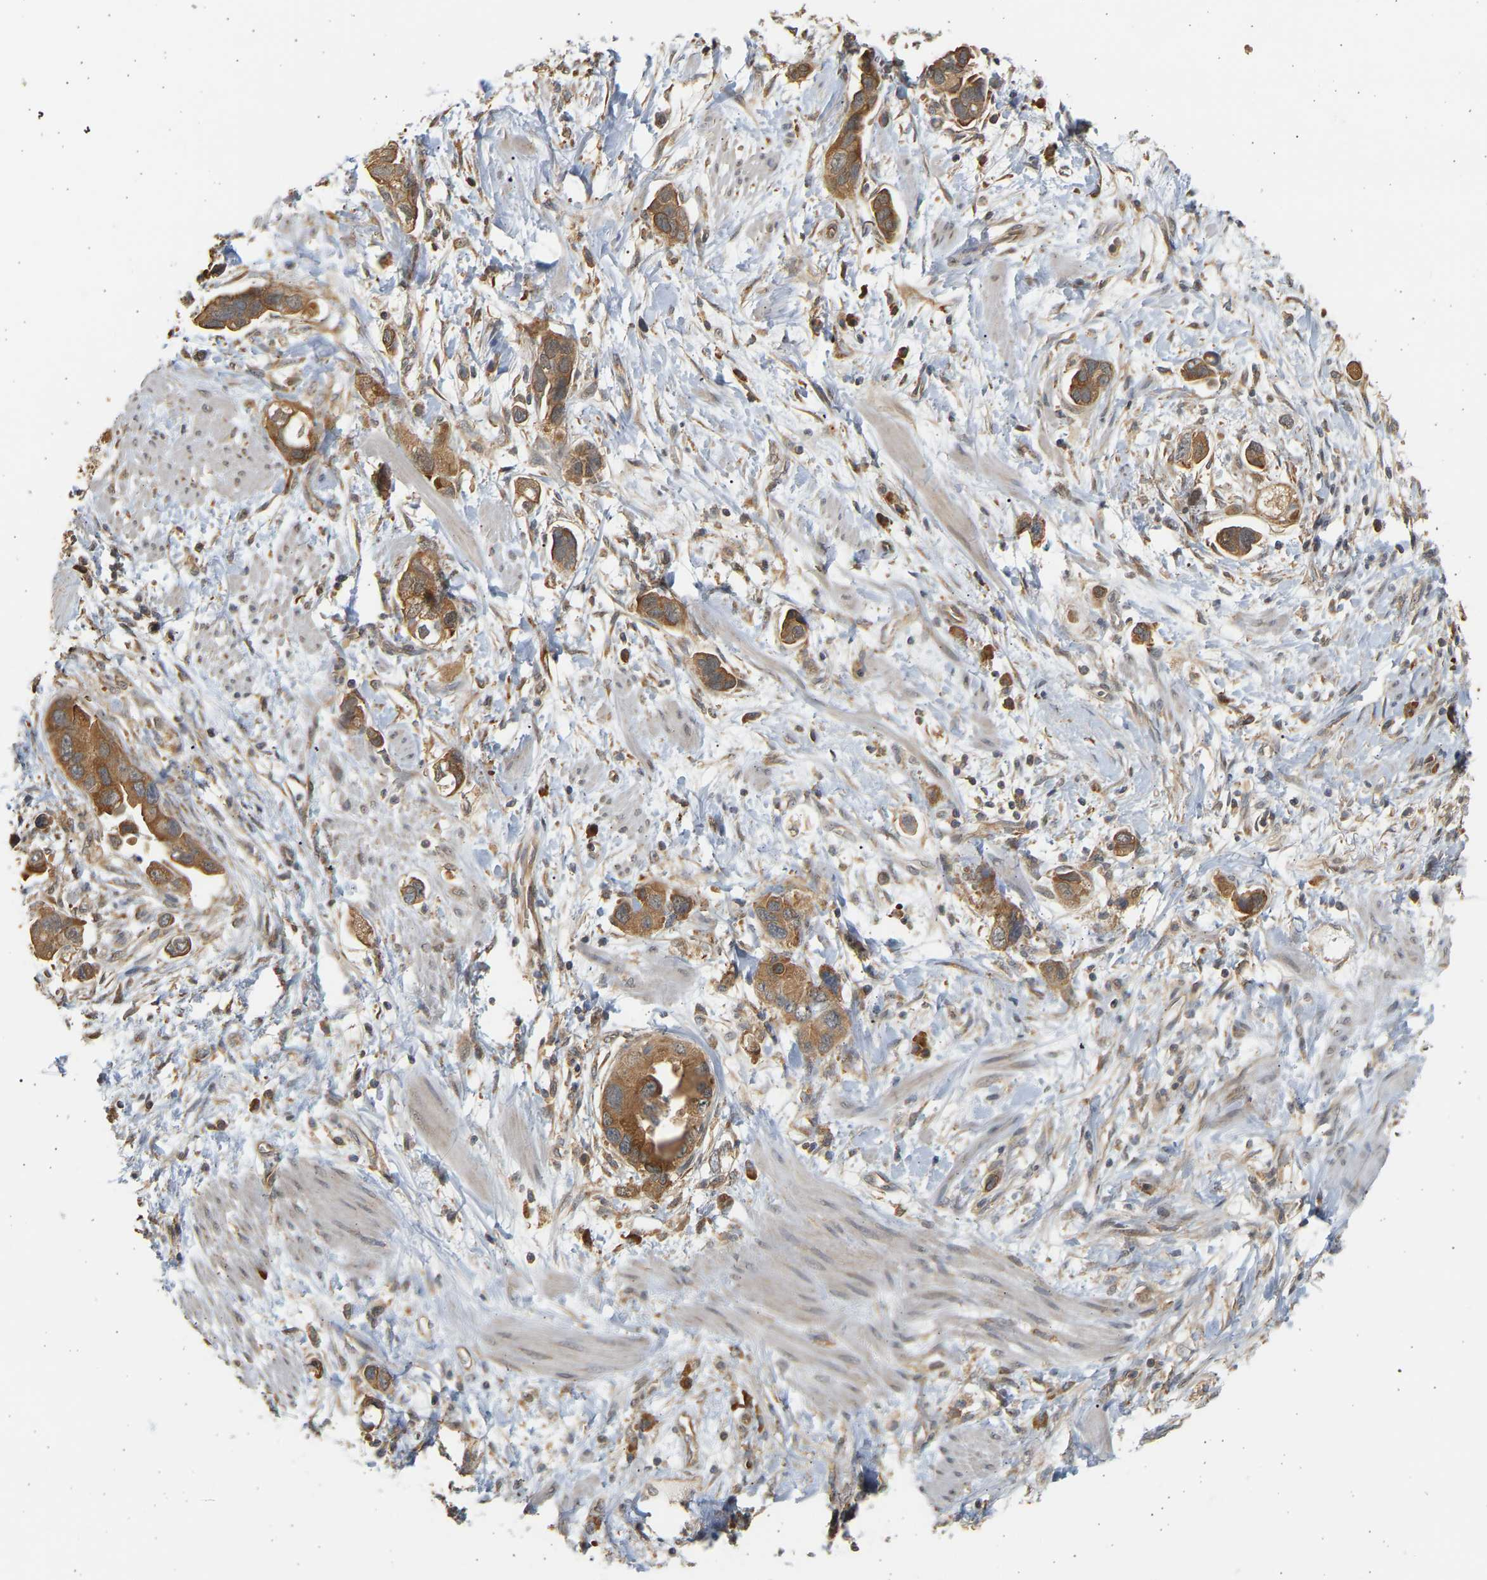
{"staining": {"intensity": "moderate", "quantity": ">75%", "location": "cytoplasmic/membranous"}, "tissue": "stomach cancer", "cell_type": "Tumor cells", "image_type": "cancer", "snomed": [{"axis": "morphology", "description": "Adenocarcinoma, NOS"}, {"axis": "topography", "description": "Stomach, lower"}], "caption": "Moderate cytoplasmic/membranous staining is appreciated in about >75% of tumor cells in stomach cancer.", "gene": "B4GALT6", "patient": {"sex": "female", "age": 93}}